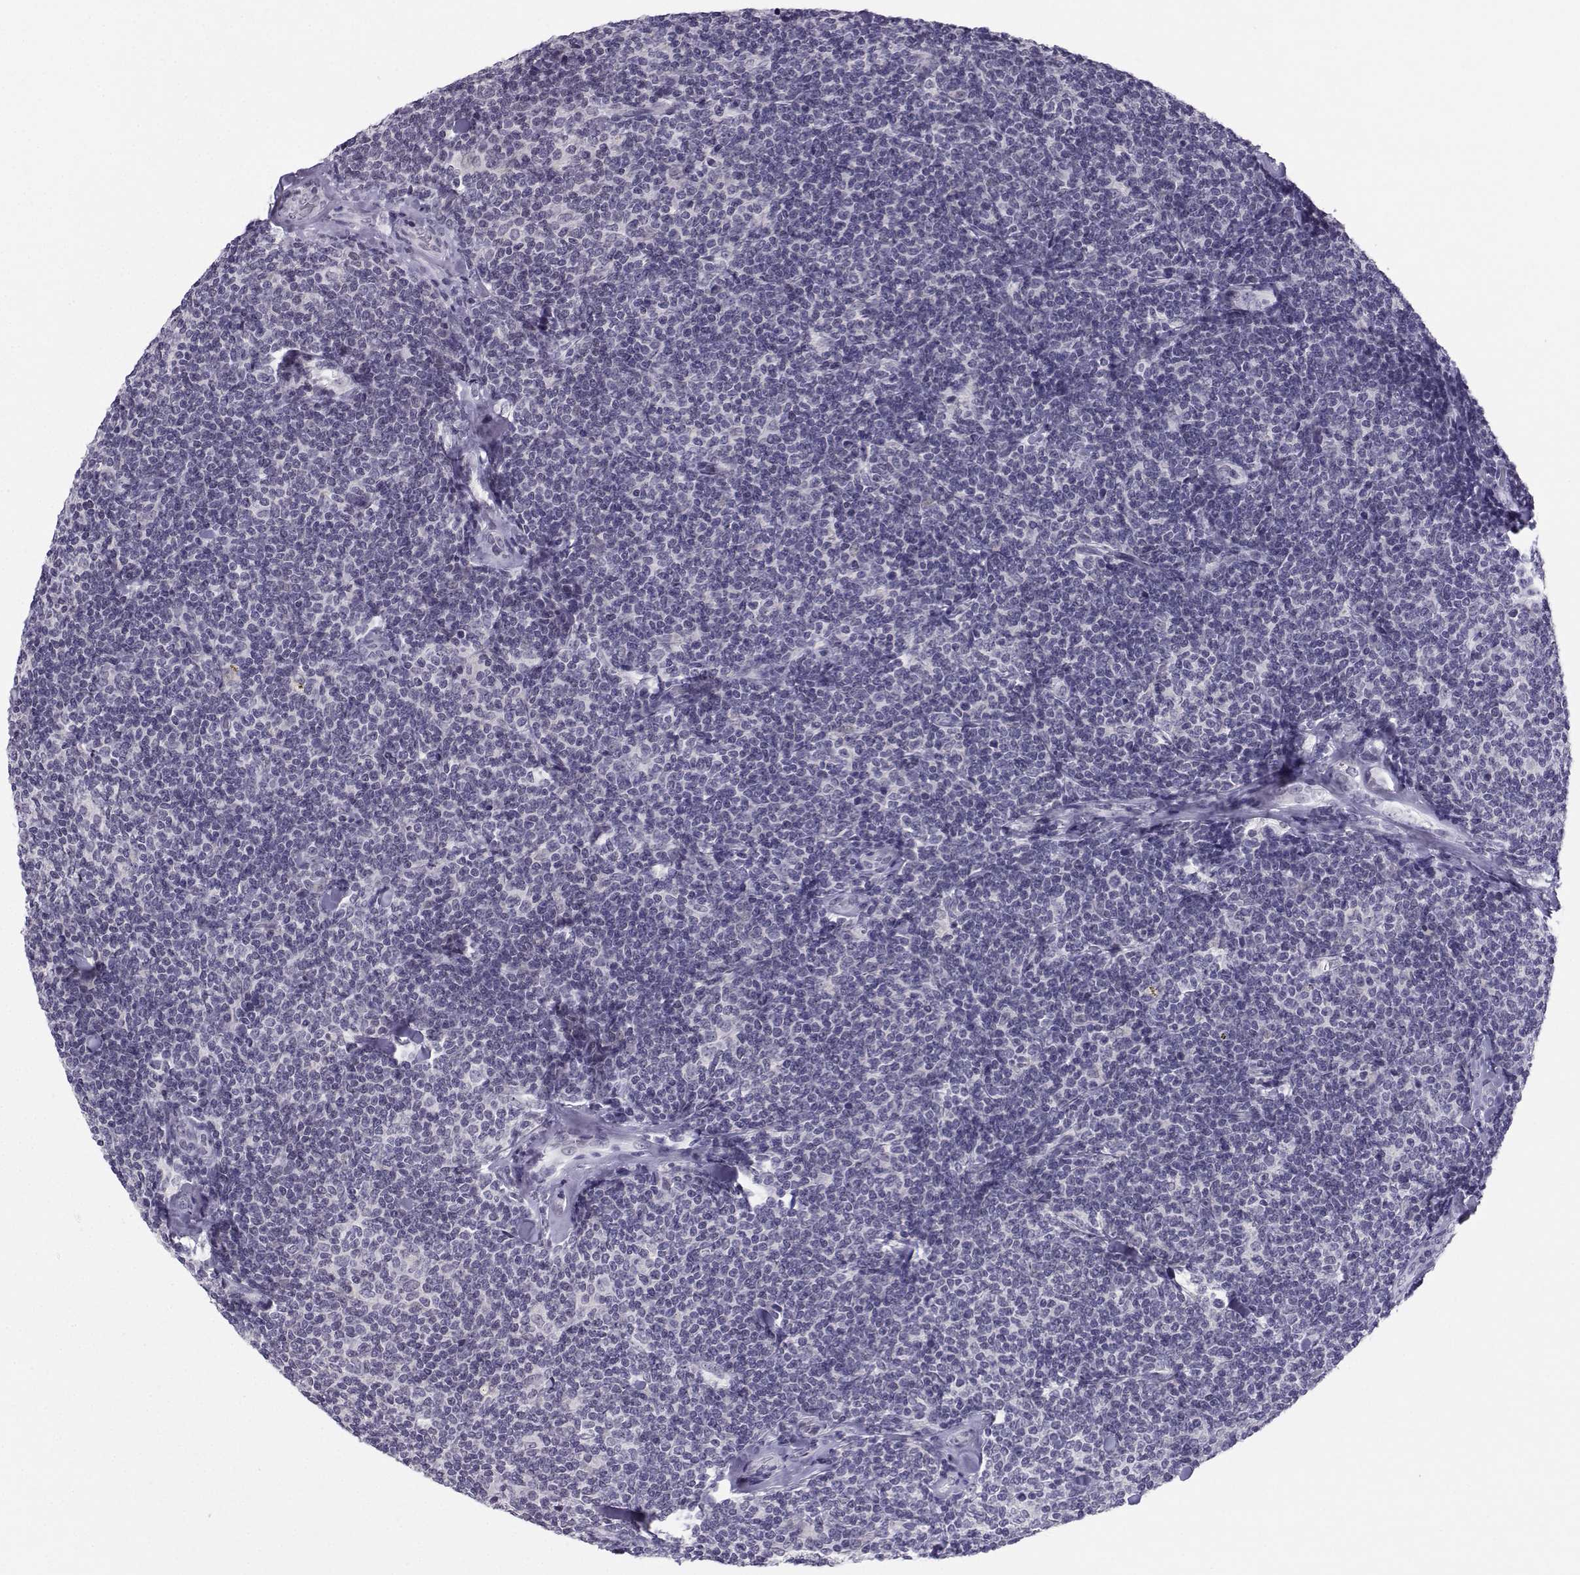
{"staining": {"intensity": "negative", "quantity": "none", "location": "none"}, "tissue": "lymphoma", "cell_type": "Tumor cells", "image_type": "cancer", "snomed": [{"axis": "morphology", "description": "Malignant lymphoma, non-Hodgkin's type, Low grade"}, {"axis": "topography", "description": "Lymph node"}], "caption": "Low-grade malignant lymphoma, non-Hodgkin's type stained for a protein using immunohistochemistry displays no positivity tumor cells.", "gene": "LHX1", "patient": {"sex": "female", "age": 56}}